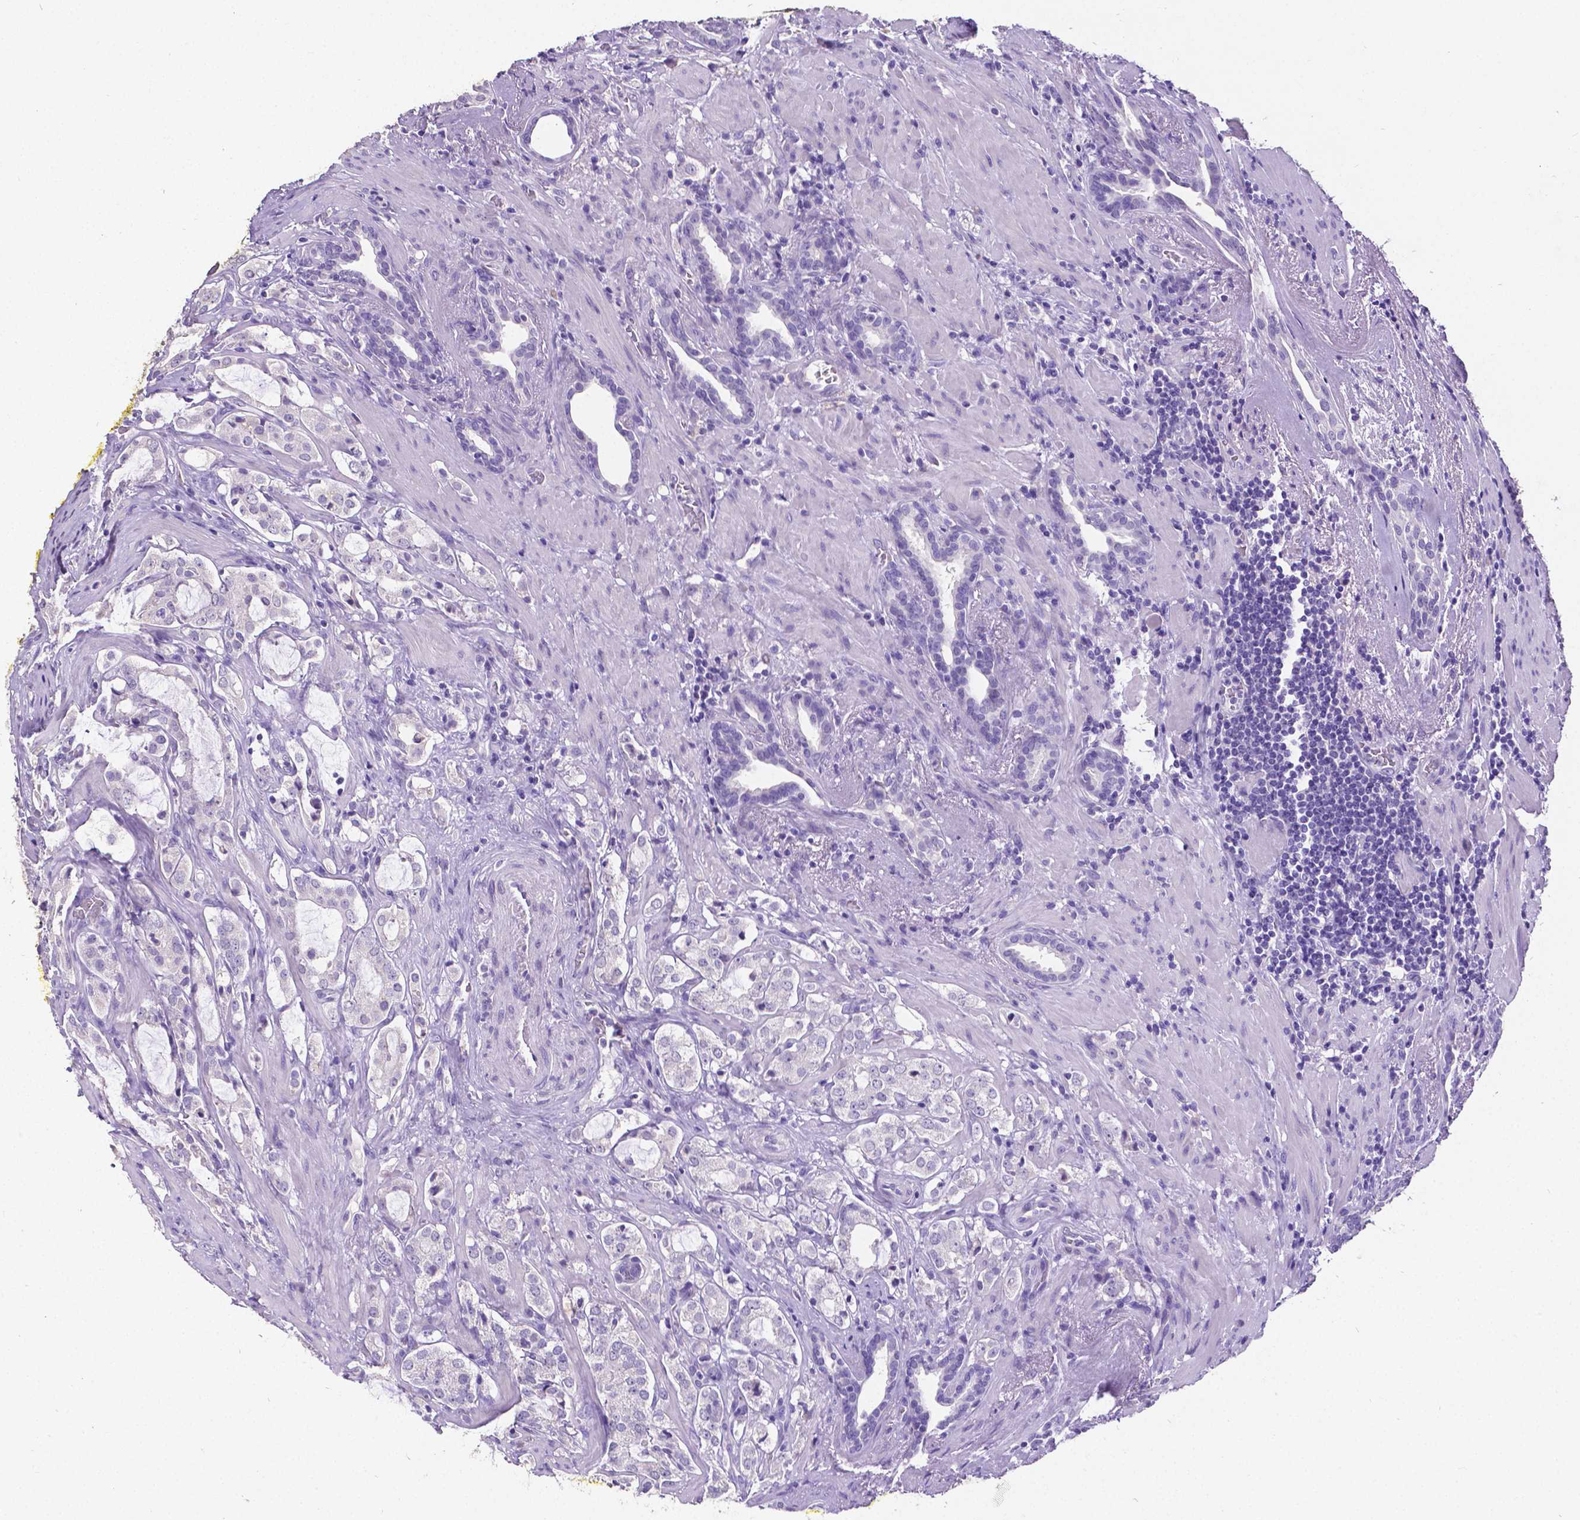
{"staining": {"intensity": "negative", "quantity": "none", "location": "none"}, "tissue": "prostate cancer", "cell_type": "Tumor cells", "image_type": "cancer", "snomed": [{"axis": "morphology", "description": "Adenocarcinoma, NOS"}, {"axis": "topography", "description": "Prostate"}], "caption": "Adenocarcinoma (prostate) stained for a protein using immunohistochemistry exhibits no staining tumor cells.", "gene": "SATB2", "patient": {"sex": "male", "age": 66}}